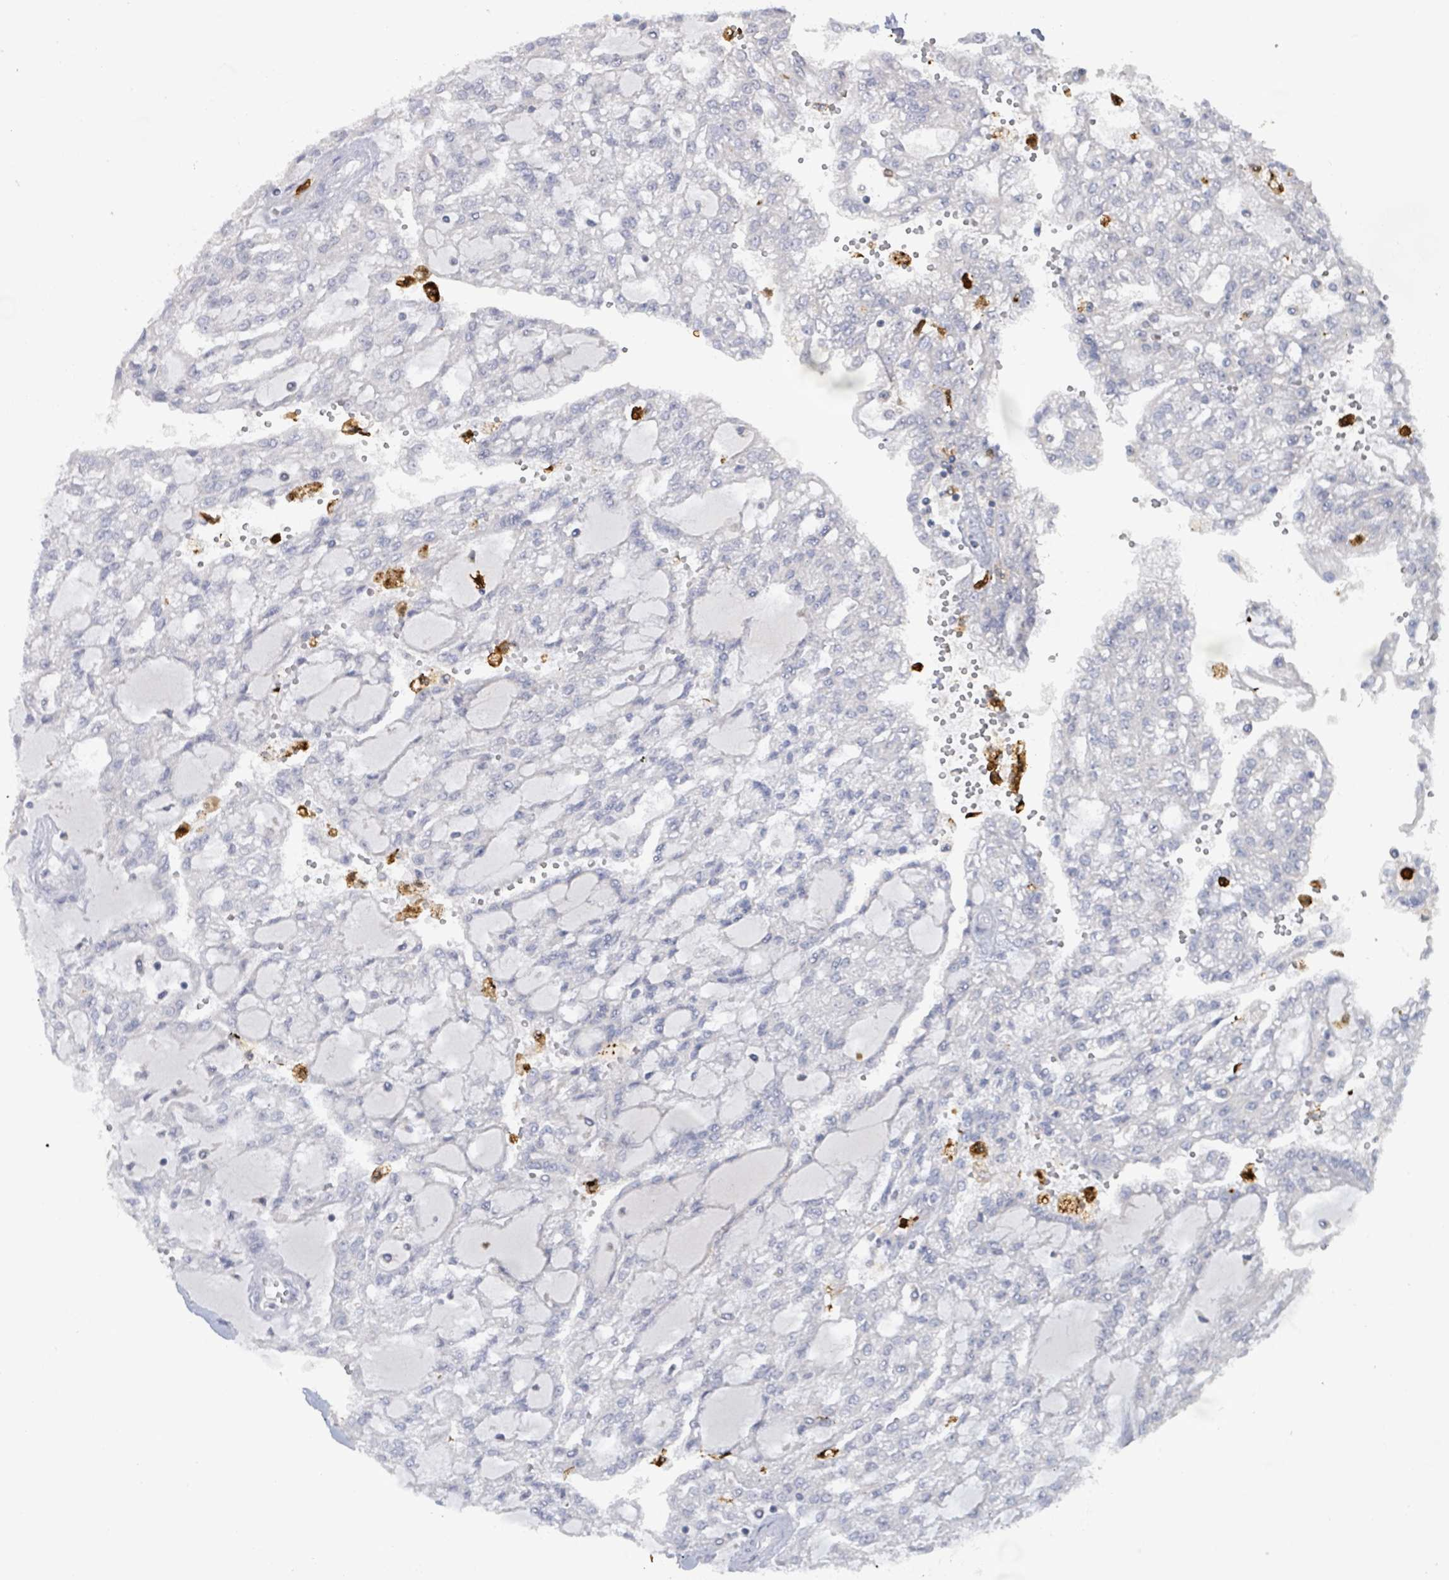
{"staining": {"intensity": "negative", "quantity": "none", "location": "none"}, "tissue": "renal cancer", "cell_type": "Tumor cells", "image_type": "cancer", "snomed": [{"axis": "morphology", "description": "Adenocarcinoma, NOS"}, {"axis": "topography", "description": "Kidney"}], "caption": "An immunohistochemistry histopathology image of adenocarcinoma (renal) is shown. There is no staining in tumor cells of adenocarcinoma (renal). (Immunohistochemistry, brightfield microscopy, high magnification).", "gene": "FAM210A", "patient": {"sex": "male", "age": 63}}